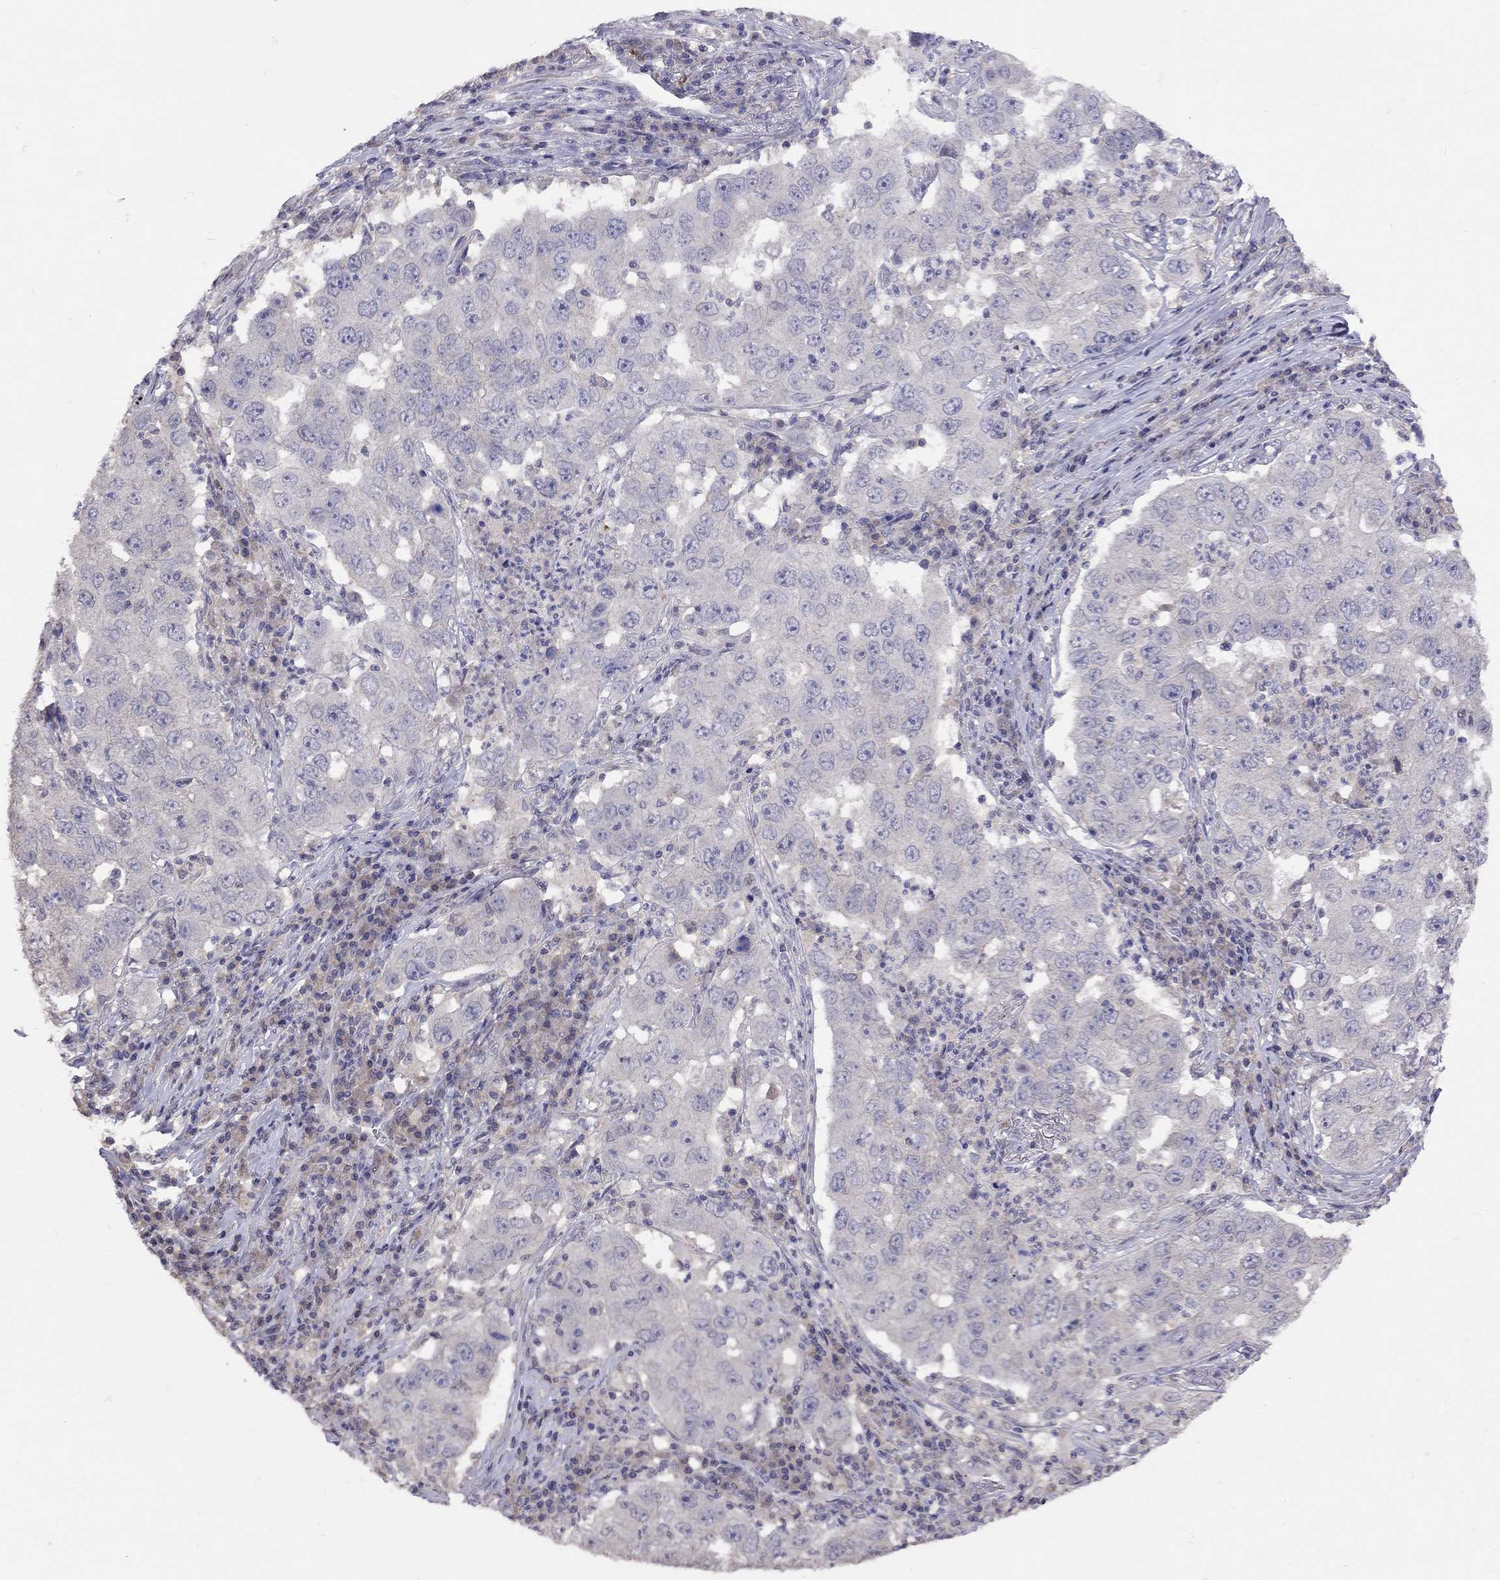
{"staining": {"intensity": "negative", "quantity": "none", "location": "none"}, "tissue": "lung cancer", "cell_type": "Tumor cells", "image_type": "cancer", "snomed": [{"axis": "morphology", "description": "Adenocarcinoma, NOS"}, {"axis": "topography", "description": "Lung"}], "caption": "This is a micrograph of immunohistochemistry staining of lung adenocarcinoma, which shows no positivity in tumor cells.", "gene": "RTP5", "patient": {"sex": "male", "age": 73}}